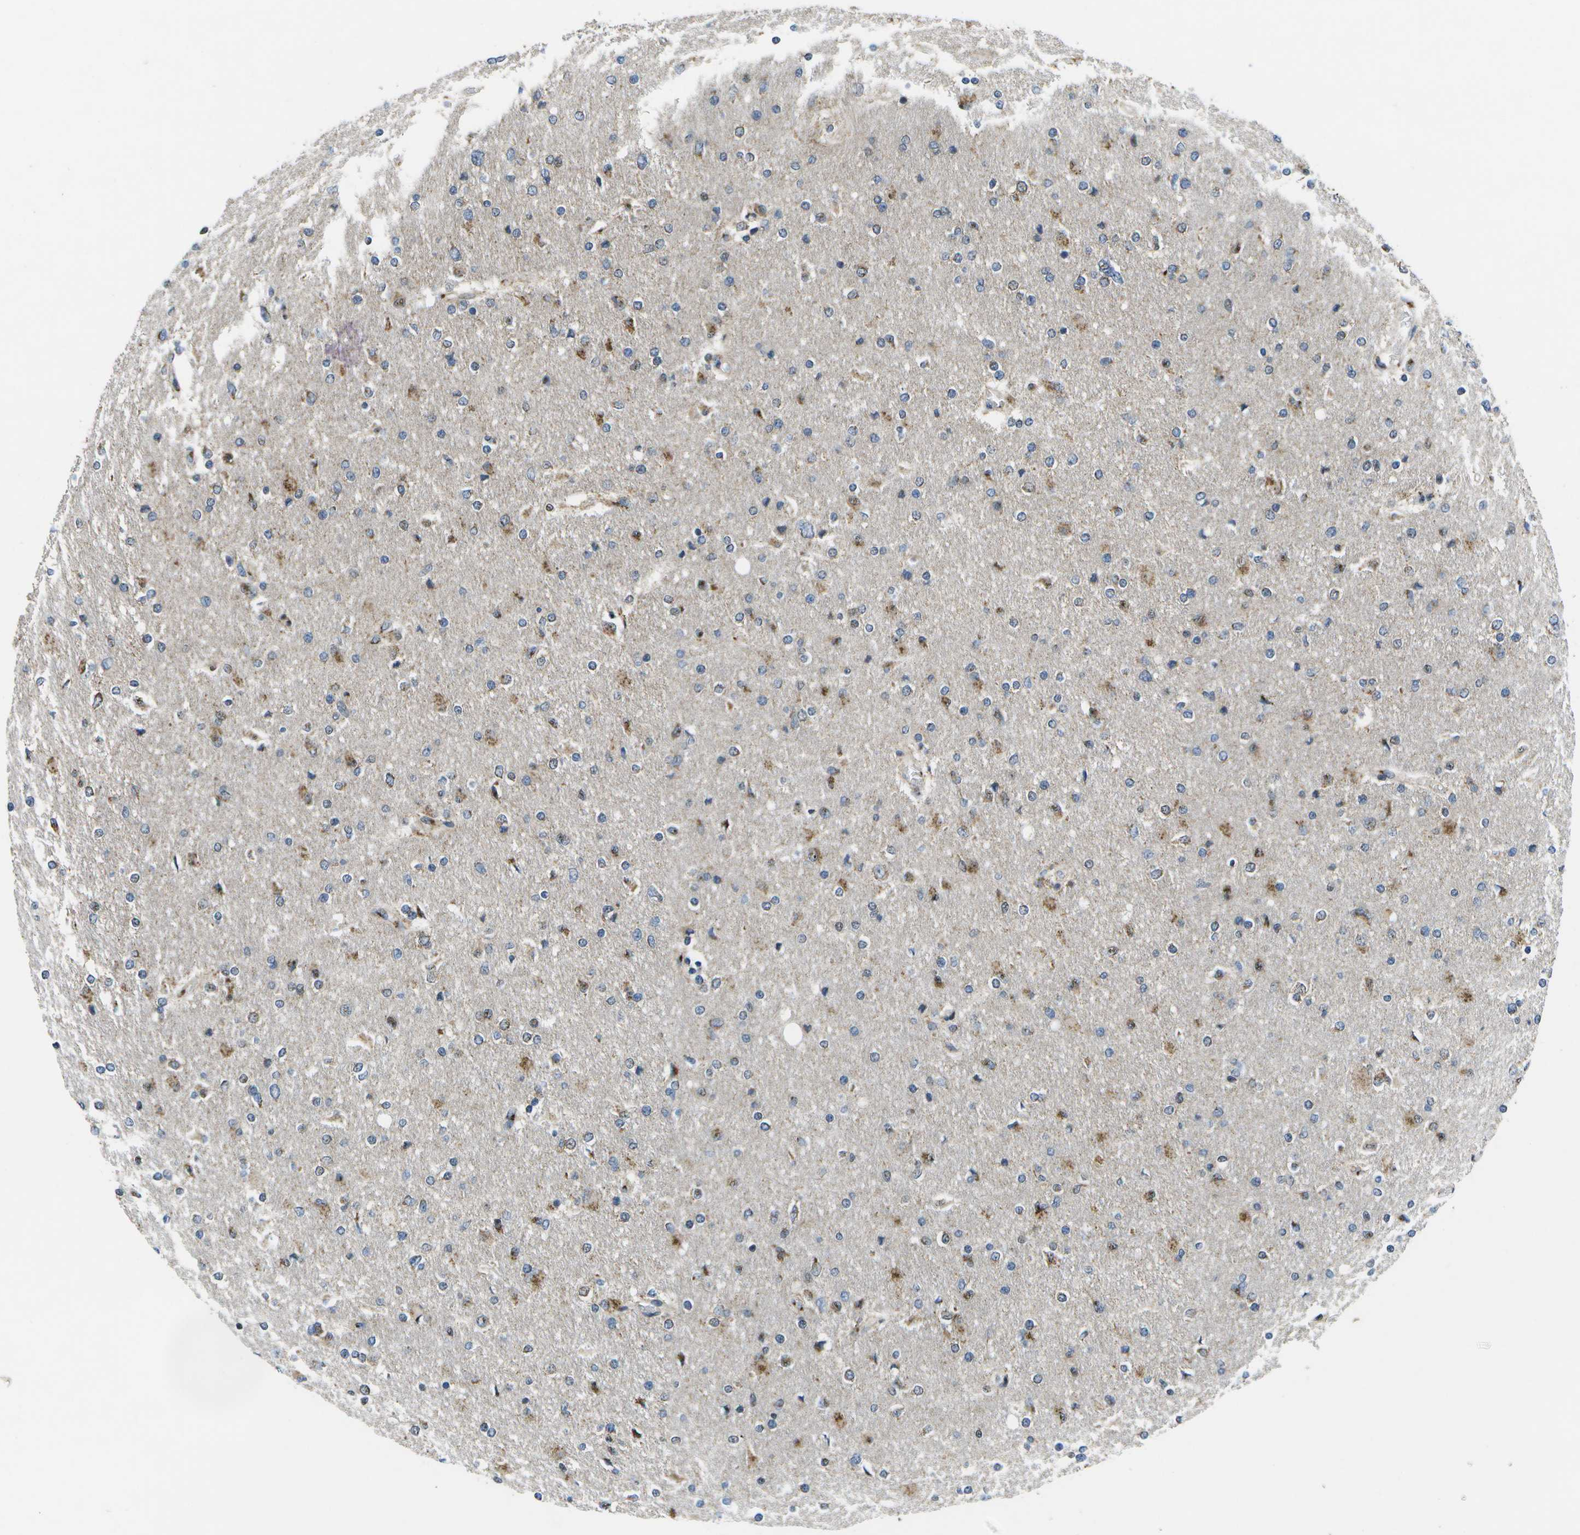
{"staining": {"intensity": "moderate", "quantity": "25%-75%", "location": "cytoplasmic/membranous"}, "tissue": "glioma", "cell_type": "Tumor cells", "image_type": "cancer", "snomed": [{"axis": "morphology", "description": "Glioma, malignant, High grade"}, {"axis": "topography", "description": "Cerebral cortex"}], "caption": "A high-resolution image shows immunohistochemistry staining of glioma, which reveals moderate cytoplasmic/membranous positivity in approximately 25%-75% of tumor cells.", "gene": "GALNT15", "patient": {"sex": "female", "age": 36}}